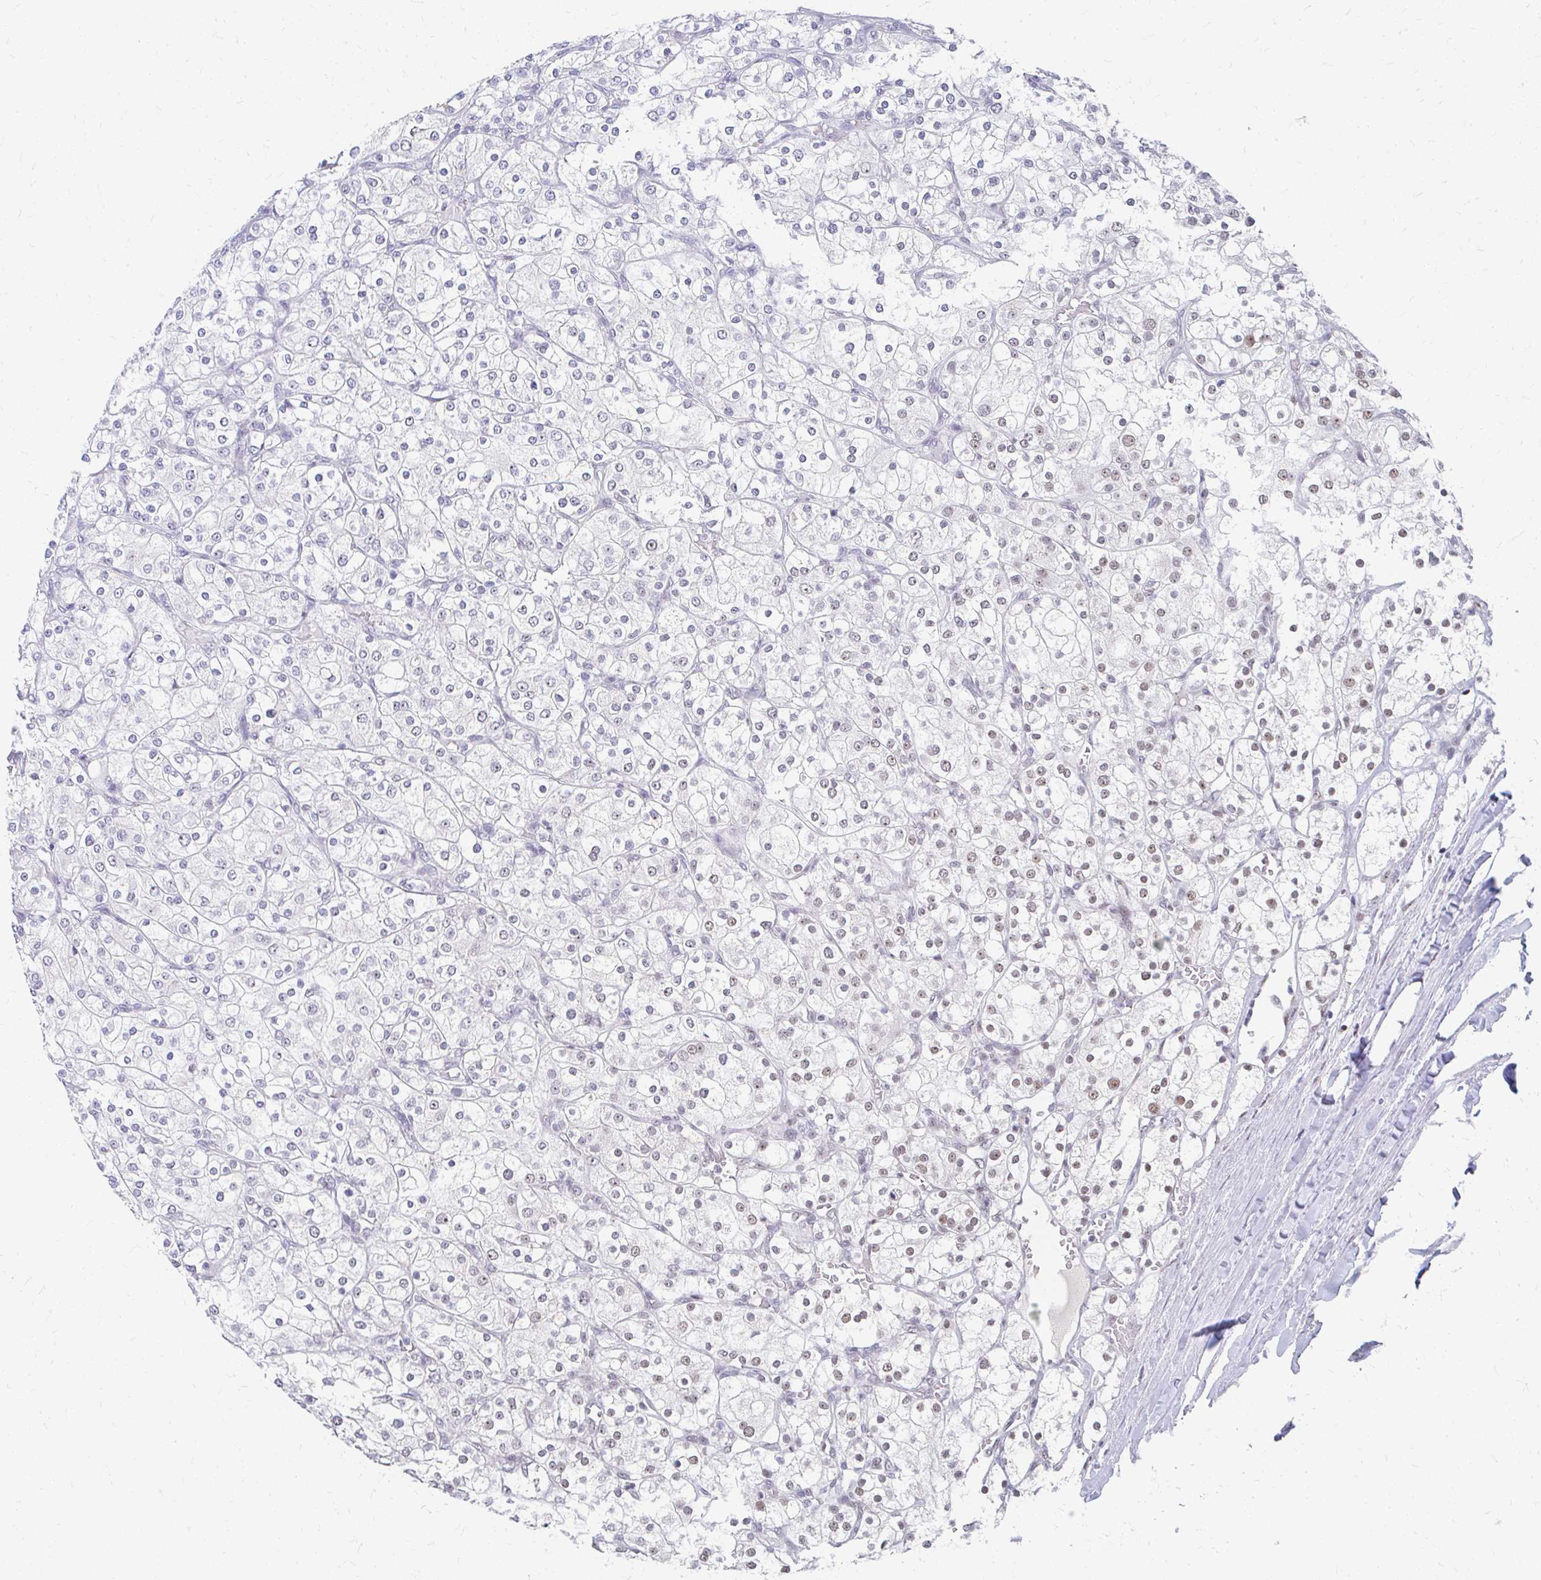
{"staining": {"intensity": "weak", "quantity": "<25%", "location": "nuclear"}, "tissue": "renal cancer", "cell_type": "Tumor cells", "image_type": "cancer", "snomed": [{"axis": "morphology", "description": "Adenocarcinoma, NOS"}, {"axis": "topography", "description": "Kidney"}], "caption": "Human renal cancer stained for a protein using immunohistochemistry (IHC) shows no positivity in tumor cells.", "gene": "GTF2H1", "patient": {"sex": "male", "age": 80}}